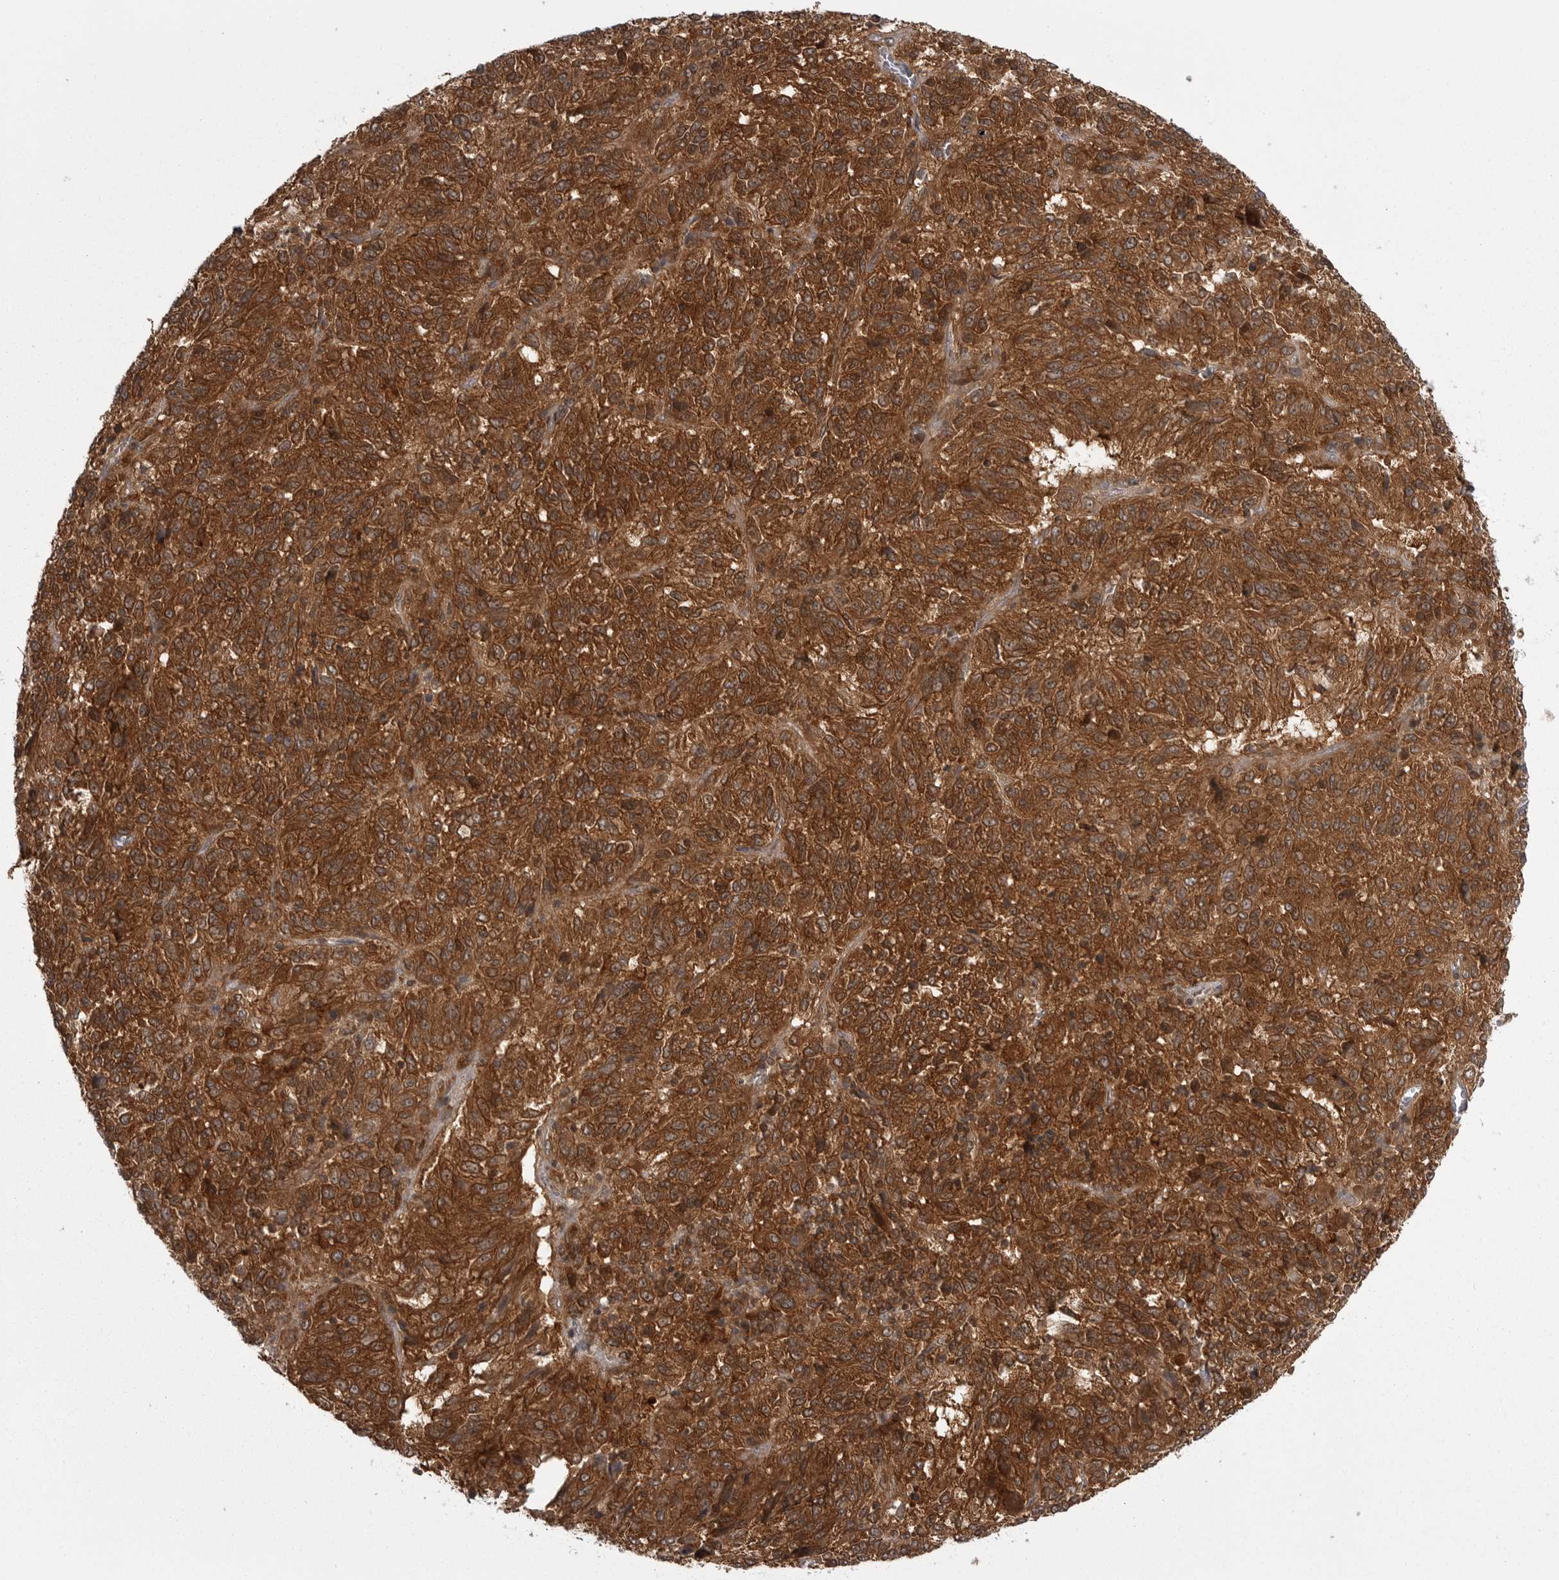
{"staining": {"intensity": "strong", "quantity": ">75%", "location": "cytoplasmic/membranous,nuclear"}, "tissue": "melanoma", "cell_type": "Tumor cells", "image_type": "cancer", "snomed": [{"axis": "morphology", "description": "Malignant melanoma, Metastatic site"}, {"axis": "topography", "description": "Lung"}], "caption": "Melanoma was stained to show a protein in brown. There is high levels of strong cytoplasmic/membranous and nuclear staining in about >75% of tumor cells.", "gene": "STK24", "patient": {"sex": "male", "age": 64}}